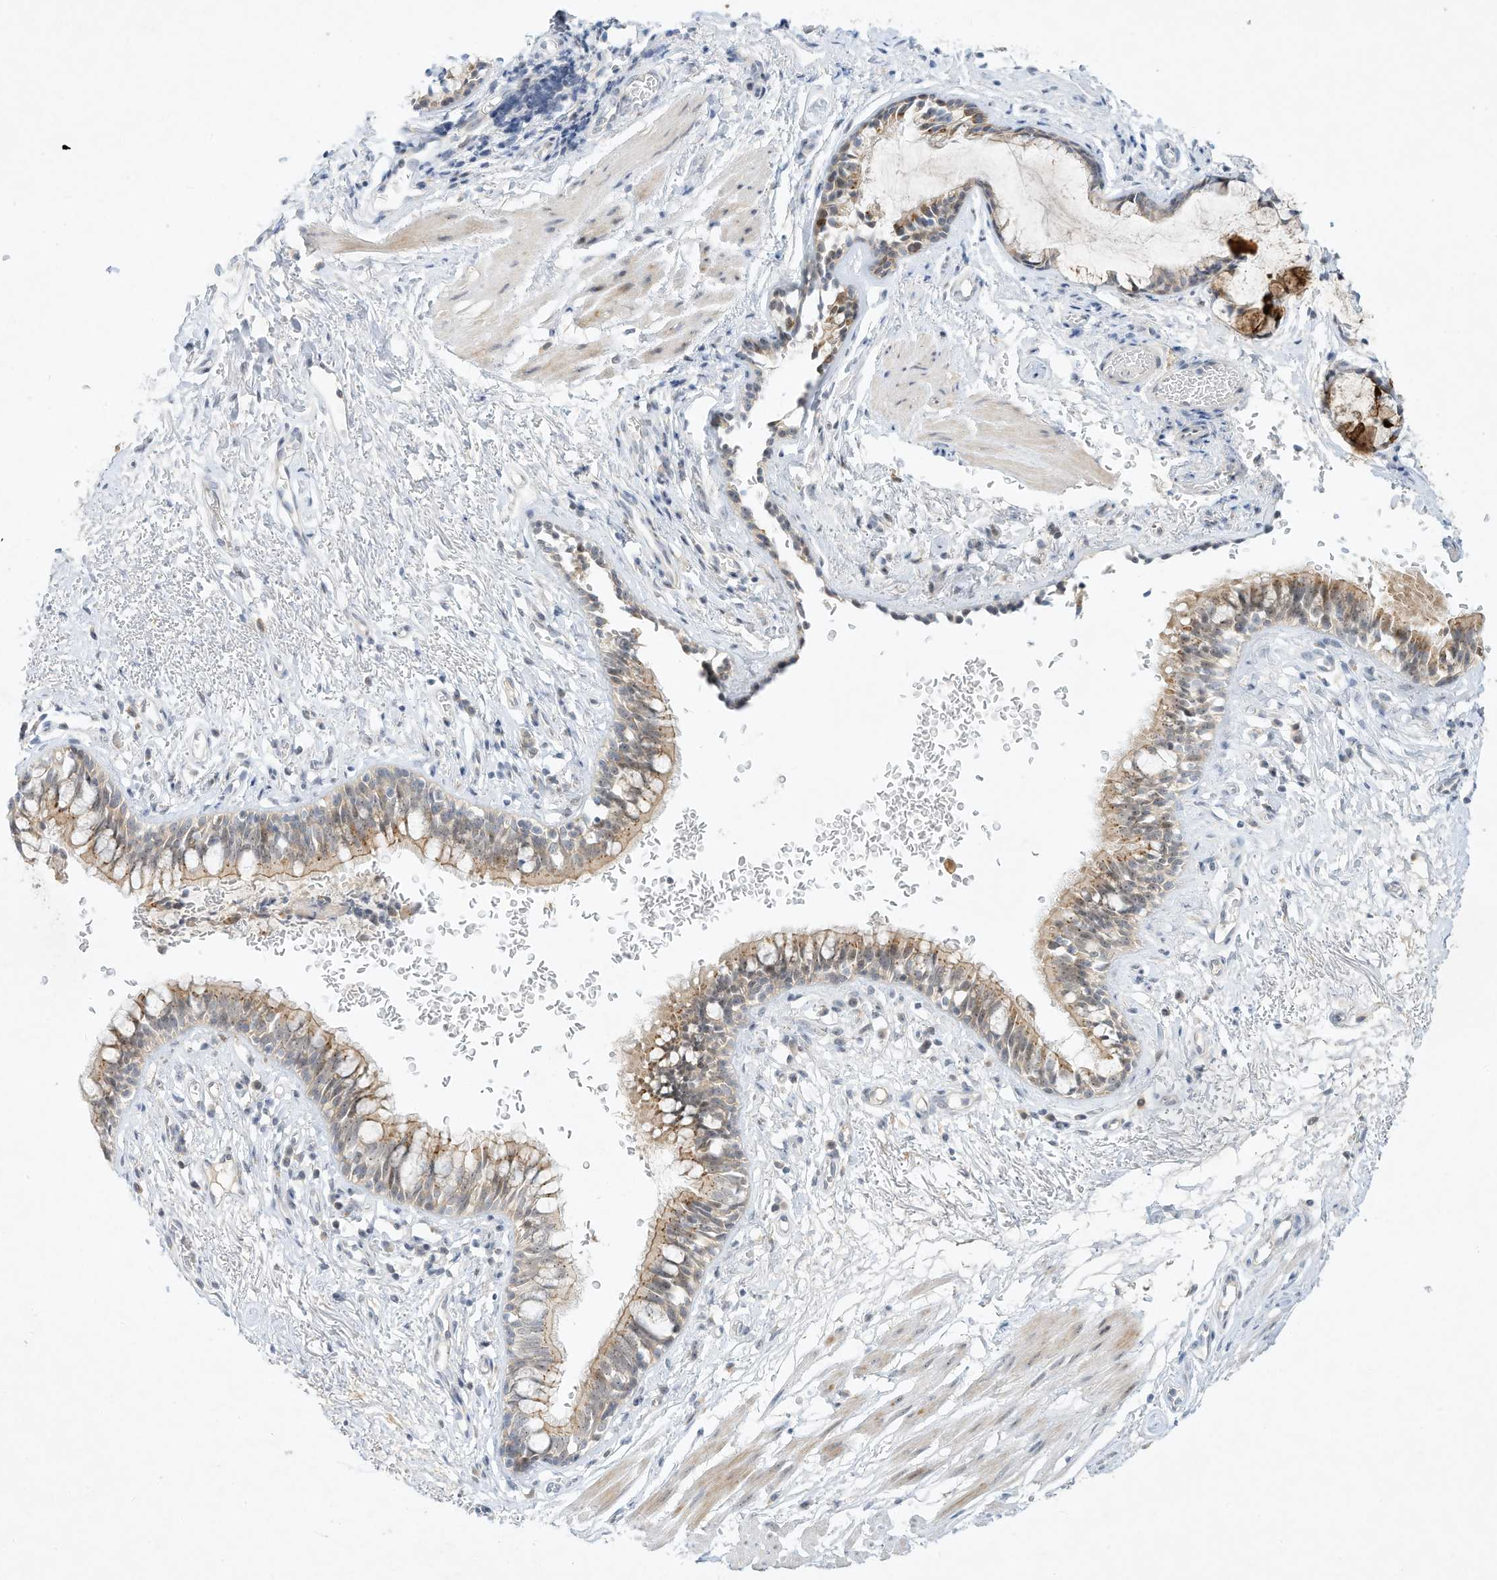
{"staining": {"intensity": "moderate", "quantity": "25%-75%", "location": "cytoplasmic/membranous"}, "tissue": "bronchus", "cell_type": "Respiratory epithelial cells", "image_type": "normal", "snomed": [{"axis": "morphology", "description": "Normal tissue, NOS"}, {"axis": "topography", "description": "Cartilage tissue"}, {"axis": "topography", "description": "Bronchus"}], "caption": "This is an image of IHC staining of normal bronchus, which shows moderate positivity in the cytoplasmic/membranous of respiratory epithelial cells.", "gene": "PAK6", "patient": {"sex": "female", "age": 36}}